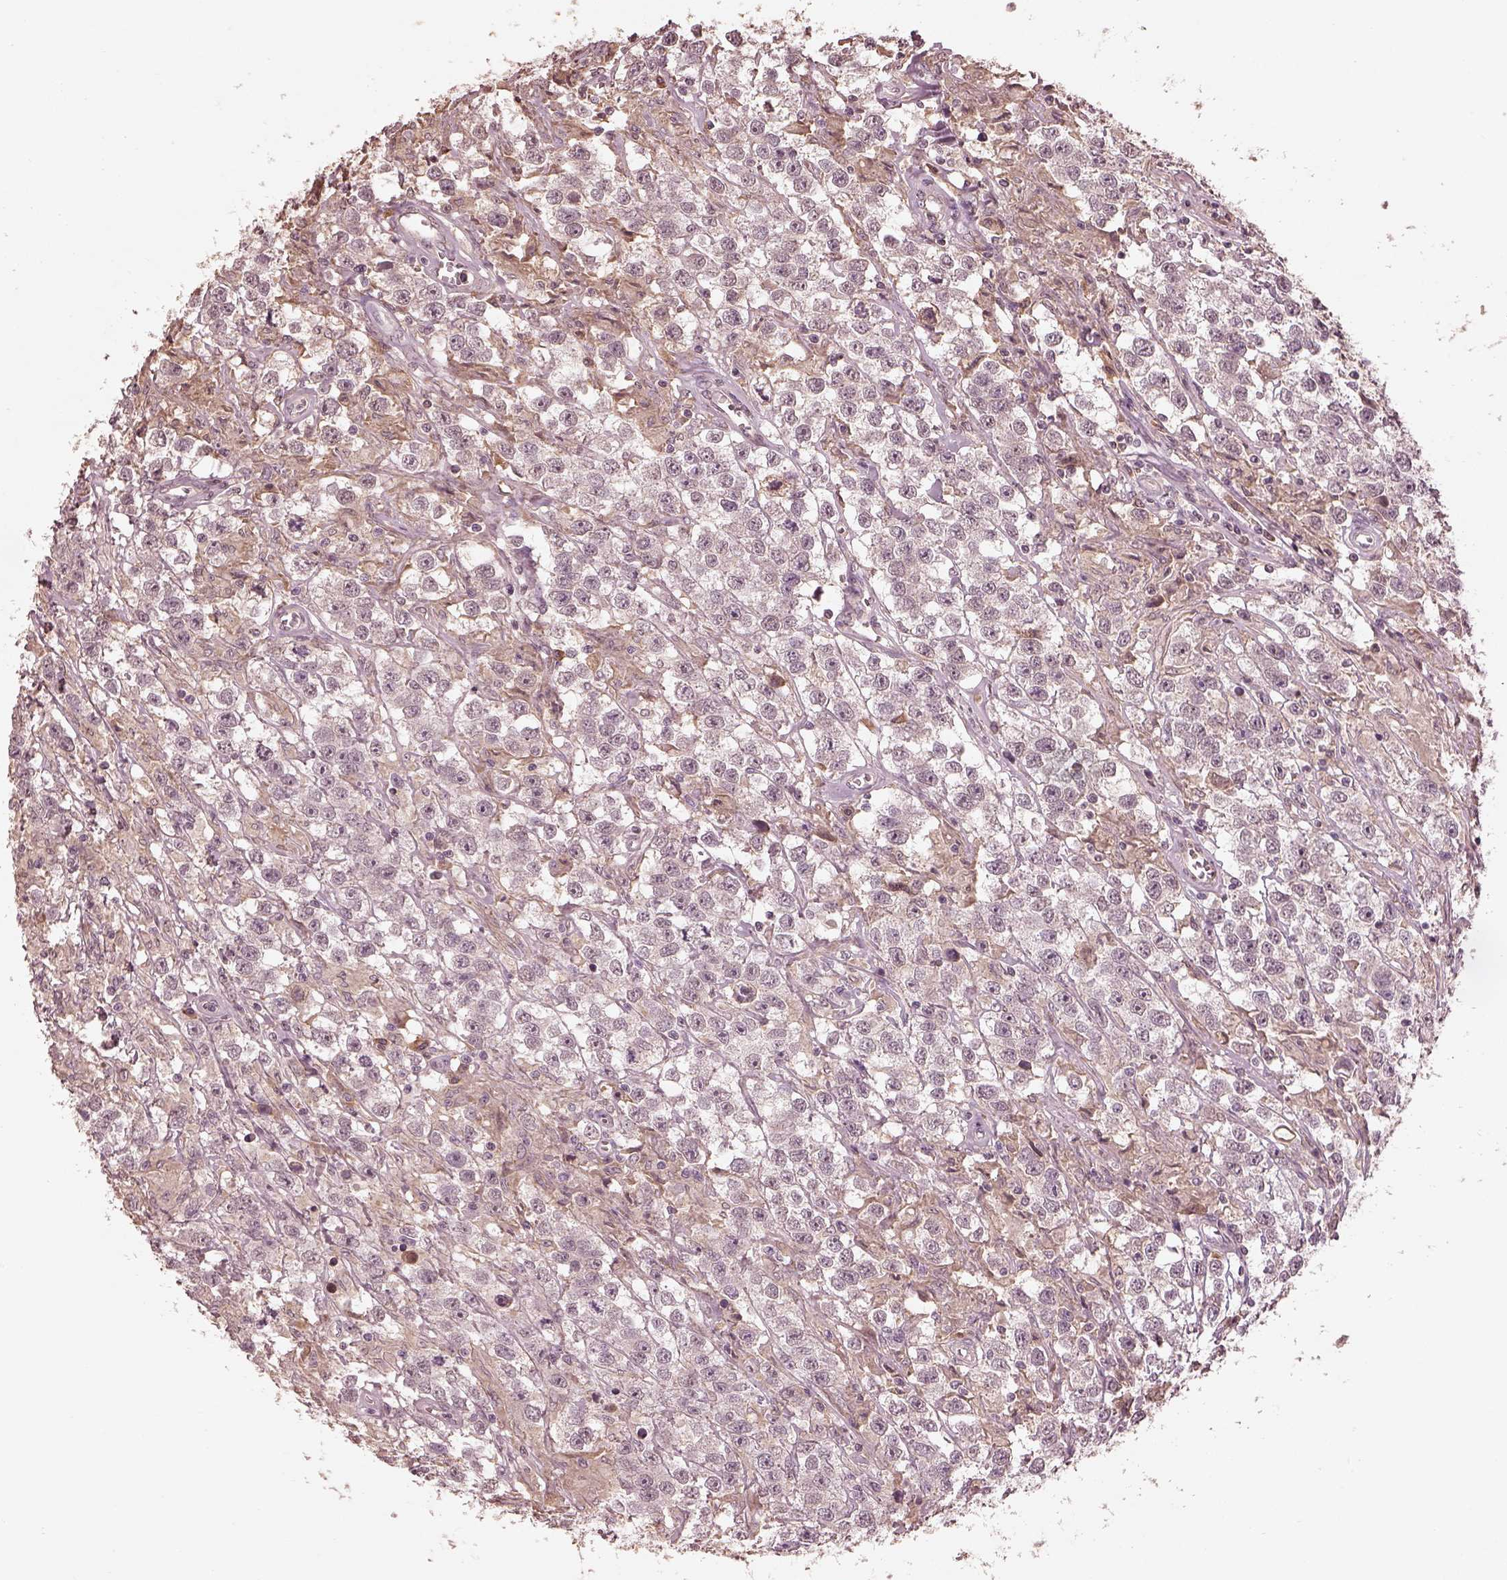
{"staining": {"intensity": "negative", "quantity": "none", "location": "none"}, "tissue": "testis cancer", "cell_type": "Tumor cells", "image_type": "cancer", "snomed": [{"axis": "morphology", "description": "Seminoma, NOS"}, {"axis": "topography", "description": "Testis"}], "caption": "A high-resolution micrograph shows IHC staining of testis cancer (seminoma), which shows no significant positivity in tumor cells.", "gene": "CALR3", "patient": {"sex": "male", "age": 43}}